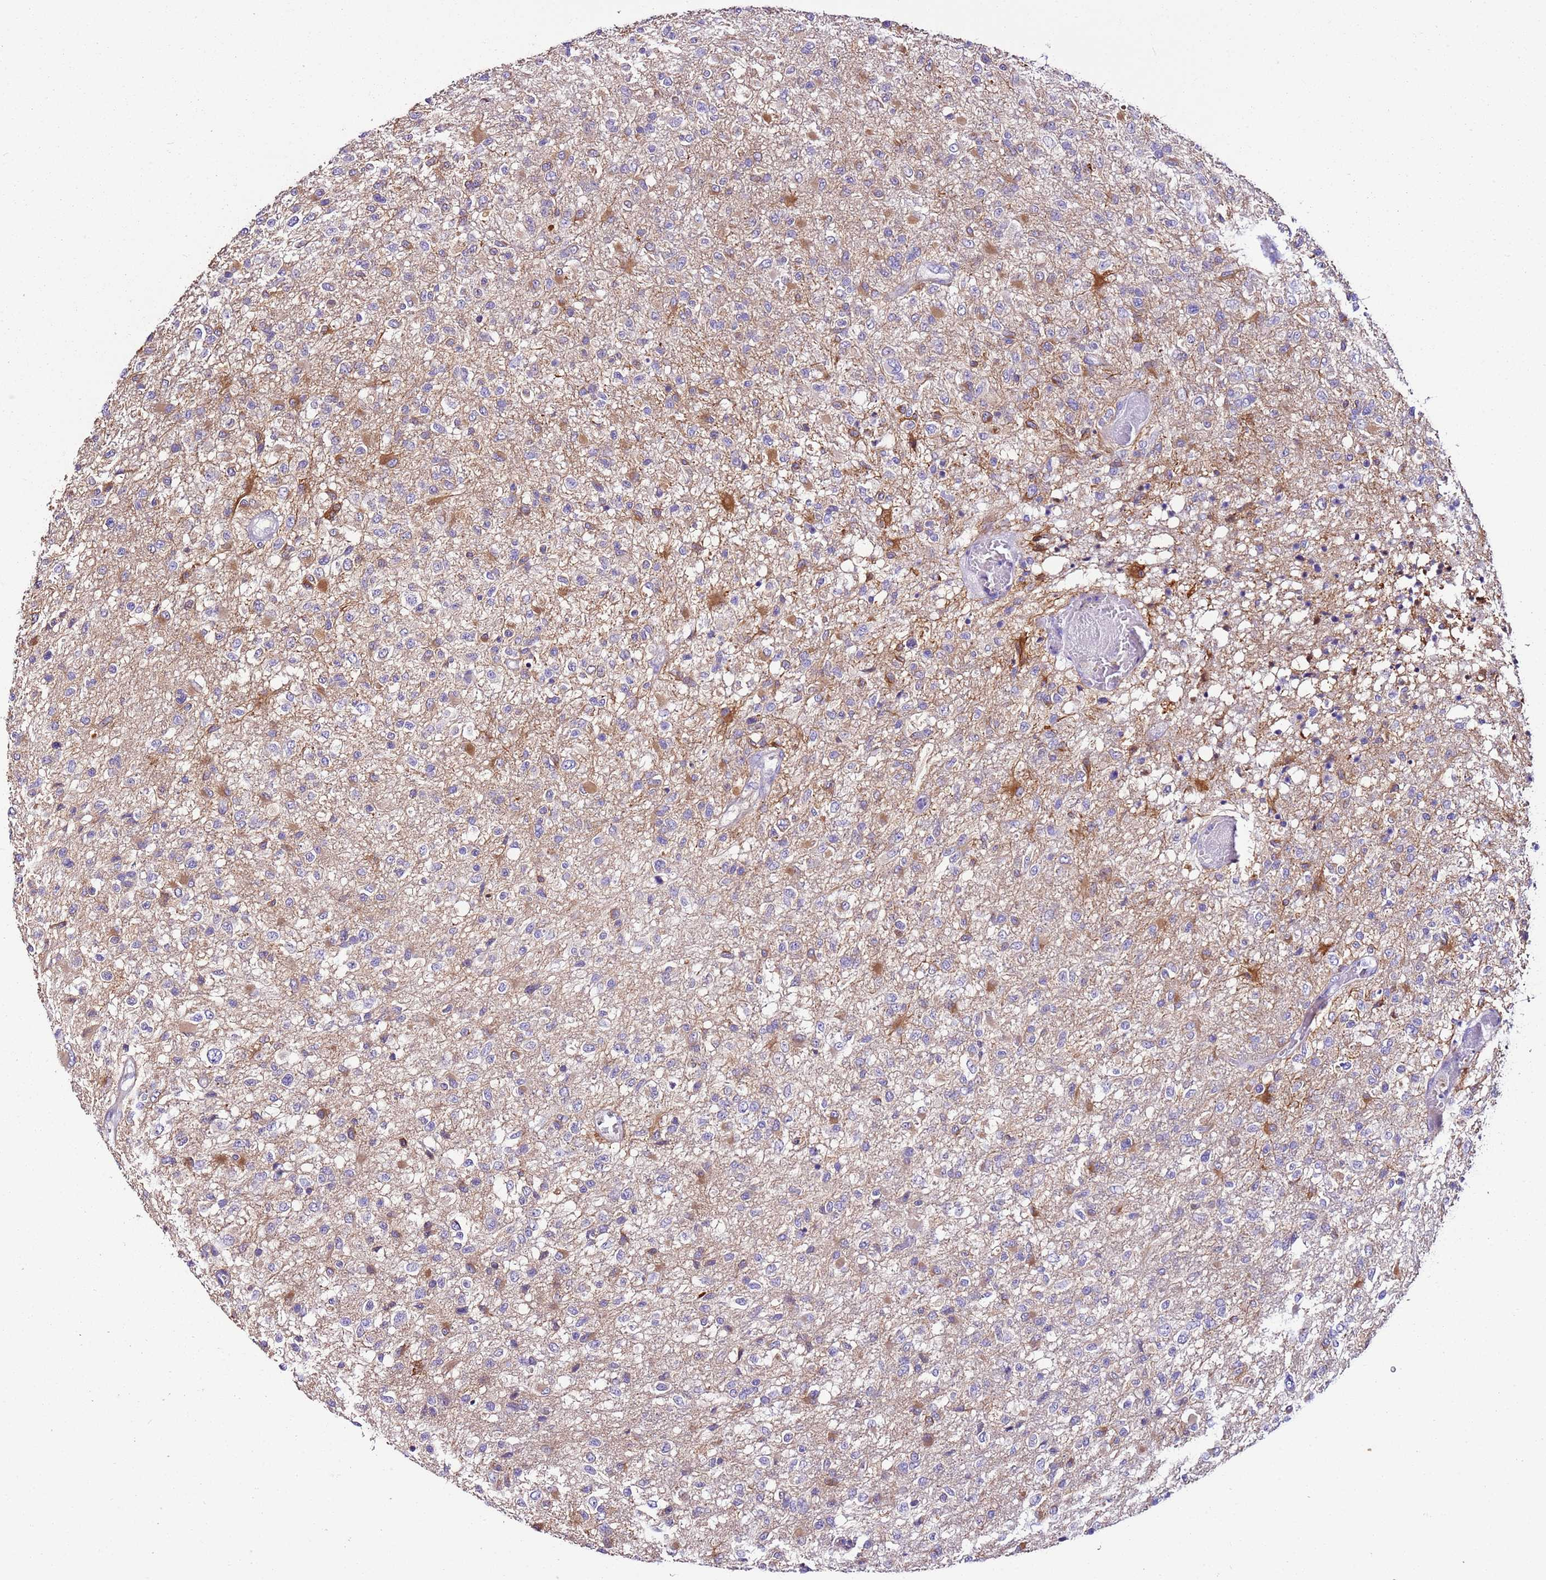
{"staining": {"intensity": "moderate", "quantity": "<25%", "location": "cytoplasmic/membranous"}, "tissue": "glioma", "cell_type": "Tumor cells", "image_type": "cancer", "snomed": [{"axis": "morphology", "description": "Glioma, malignant, High grade"}, {"axis": "topography", "description": "Brain"}], "caption": "Brown immunohistochemical staining in human malignant glioma (high-grade) reveals moderate cytoplasmic/membranous positivity in approximately <25% of tumor cells. (Stains: DAB in brown, nuclei in blue, Microscopy: brightfield microscopy at high magnification).", "gene": "FAM174C", "patient": {"sex": "female", "age": 74}}